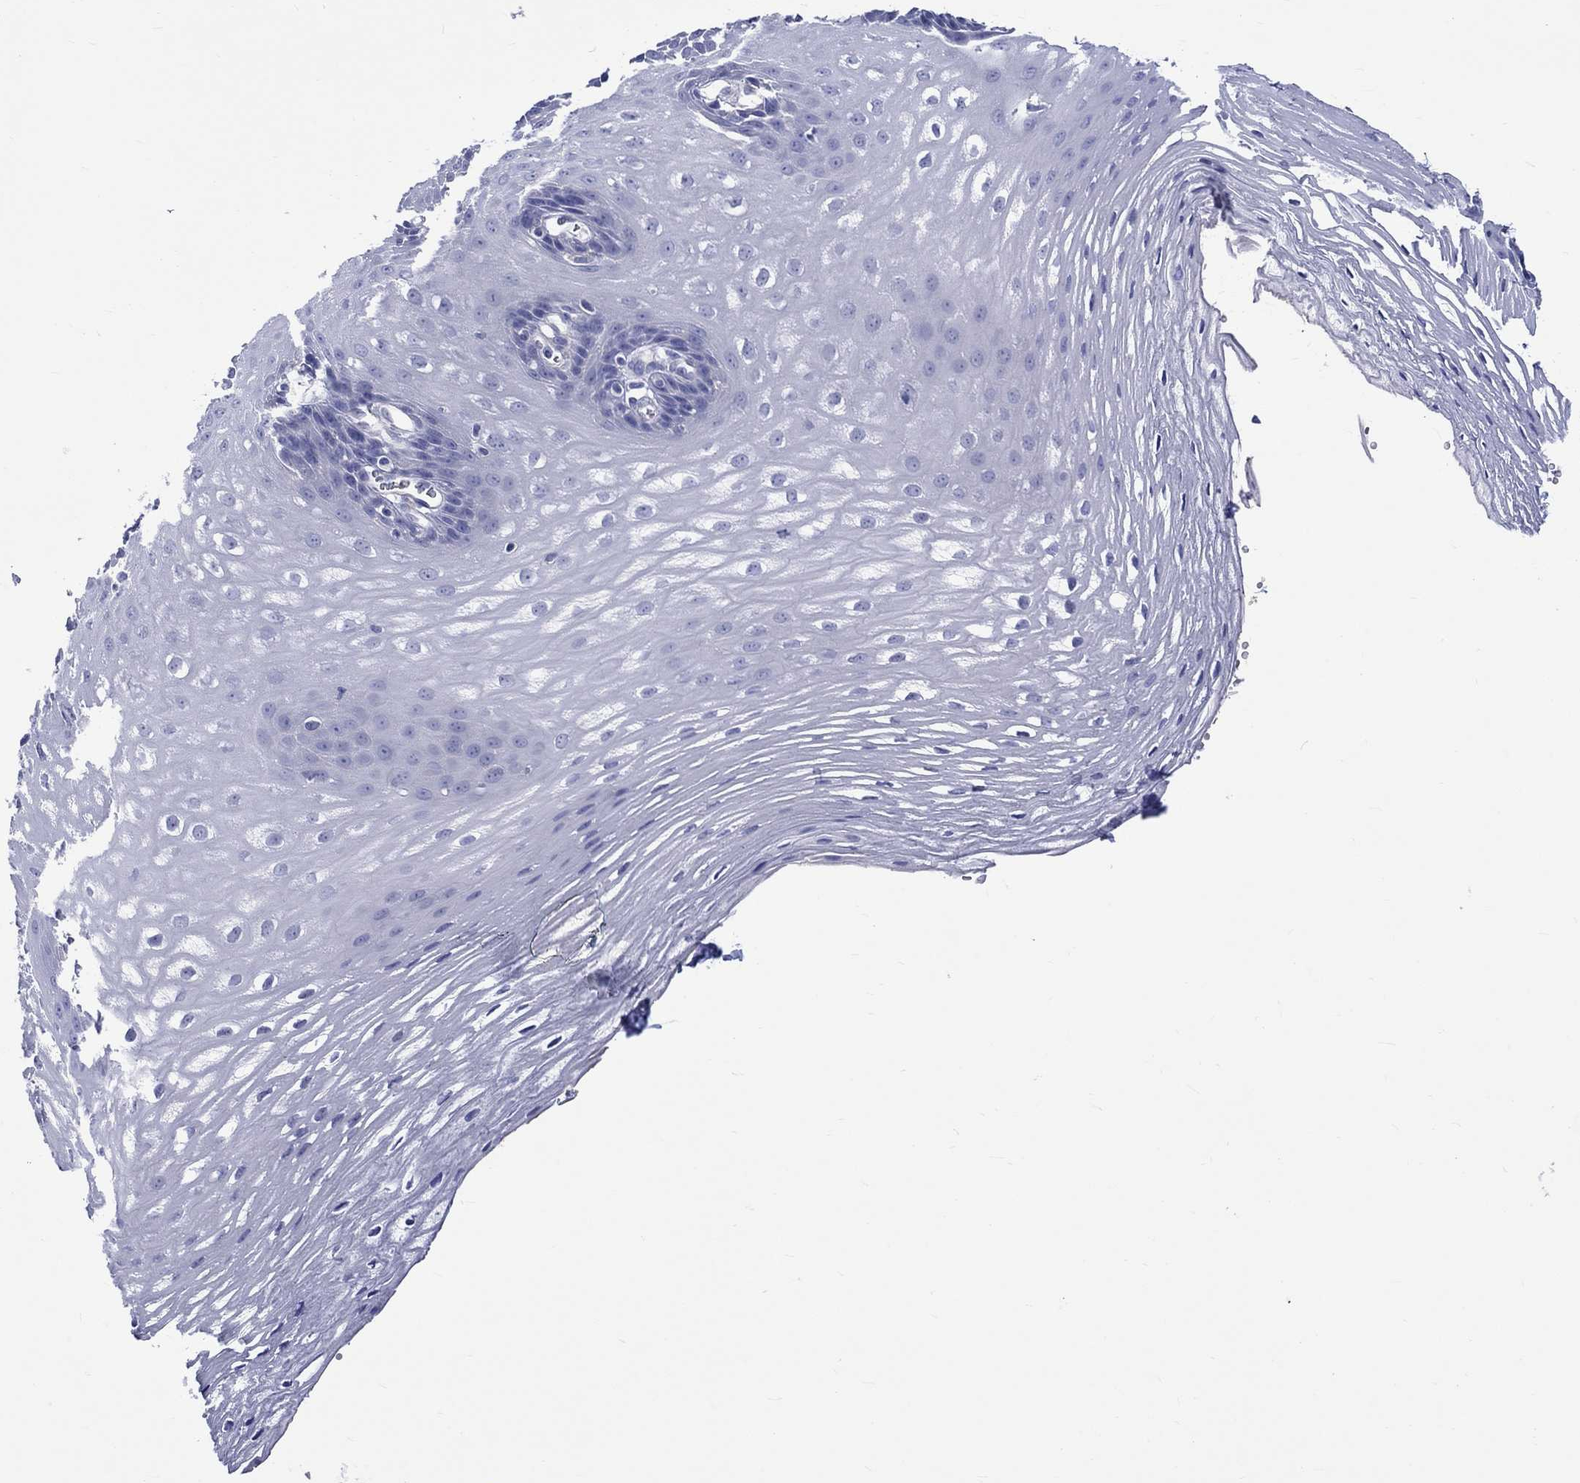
{"staining": {"intensity": "negative", "quantity": "none", "location": "none"}, "tissue": "esophagus", "cell_type": "Squamous epithelial cells", "image_type": "normal", "snomed": [{"axis": "morphology", "description": "Normal tissue, NOS"}, {"axis": "topography", "description": "Esophagus"}], "caption": "Esophagus was stained to show a protein in brown. There is no significant positivity in squamous epithelial cells. The staining is performed using DAB brown chromogen with nuclei counter-stained in using hematoxylin.", "gene": "SH2D7", "patient": {"sex": "male", "age": 72}}